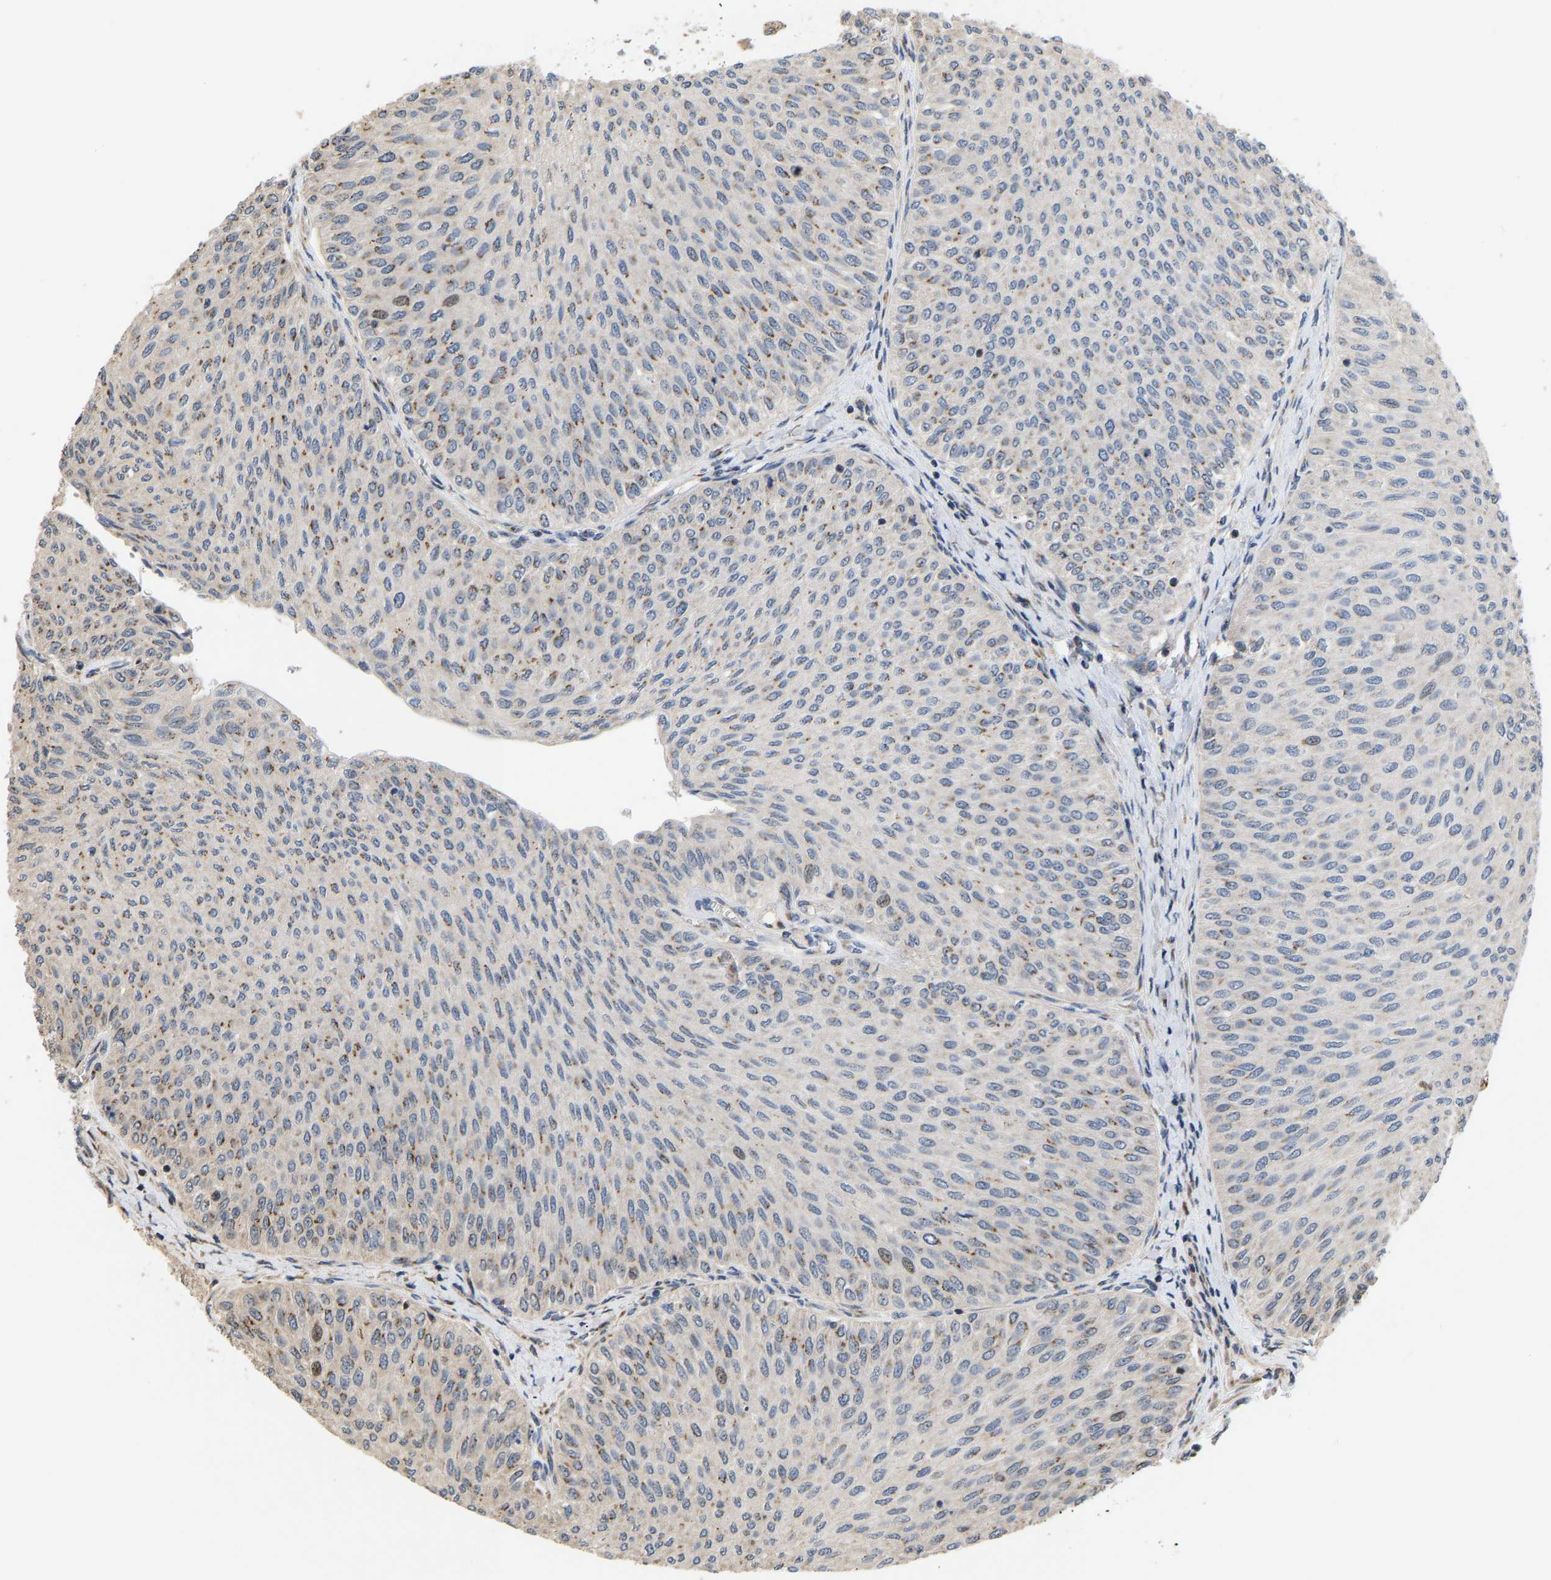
{"staining": {"intensity": "moderate", "quantity": "<25%", "location": "cytoplasmic/membranous"}, "tissue": "urothelial cancer", "cell_type": "Tumor cells", "image_type": "cancer", "snomed": [{"axis": "morphology", "description": "Urothelial carcinoma, Low grade"}, {"axis": "topography", "description": "Urinary bladder"}], "caption": "Tumor cells show low levels of moderate cytoplasmic/membranous staining in approximately <25% of cells in human urothelial cancer.", "gene": "YIPF4", "patient": {"sex": "male", "age": 78}}